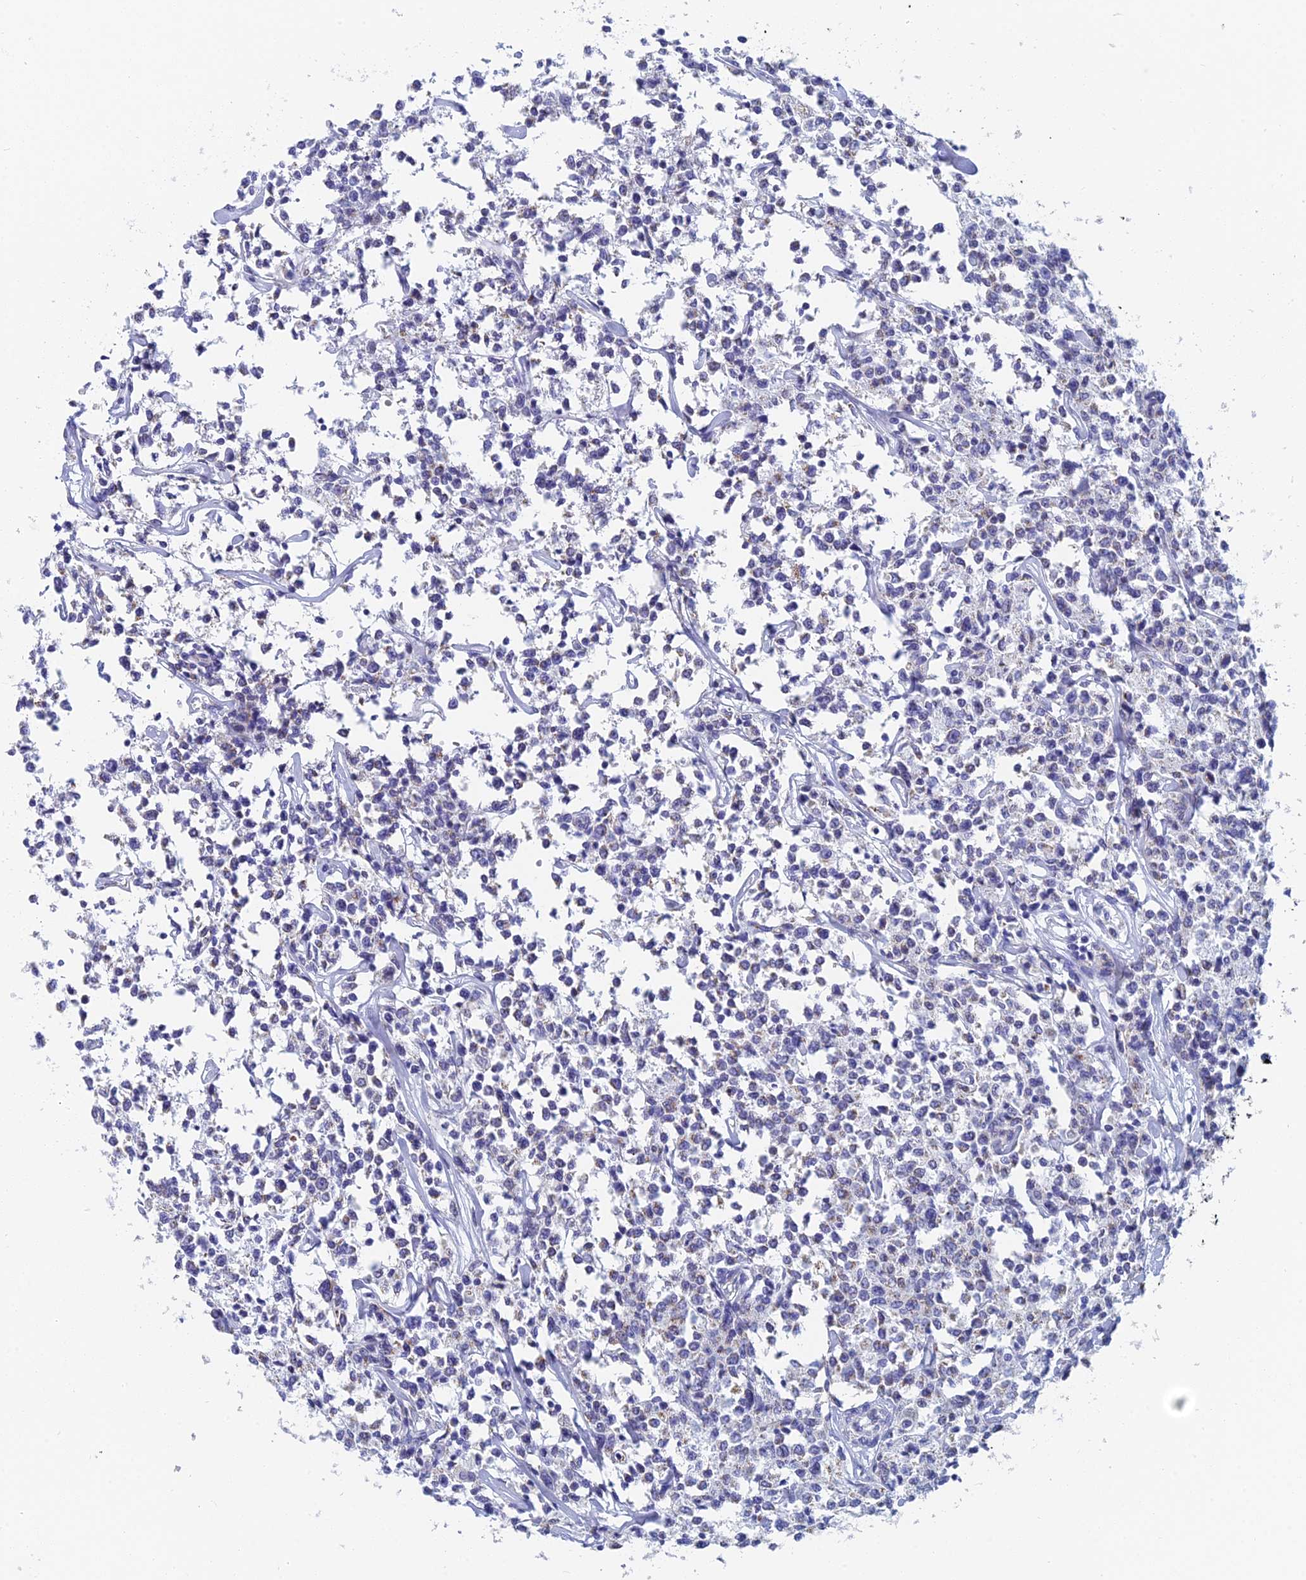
{"staining": {"intensity": "negative", "quantity": "none", "location": "none"}, "tissue": "lymphoma", "cell_type": "Tumor cells", "image_type": "cancer", "snomed": [{"axis": "morphology", "description": "Malignant lymphoma, non-Hodgkin's type, Low grade"}, {"axis": "topography", "description": "Small intestine"}], "caption": "The image demonstrates no significant staining in tumor cells of low-grade malignant lymphoma, non-Hodgkin's type.", "gene": "ACSM1", "patient": {"sex": "female", "age": 59}}